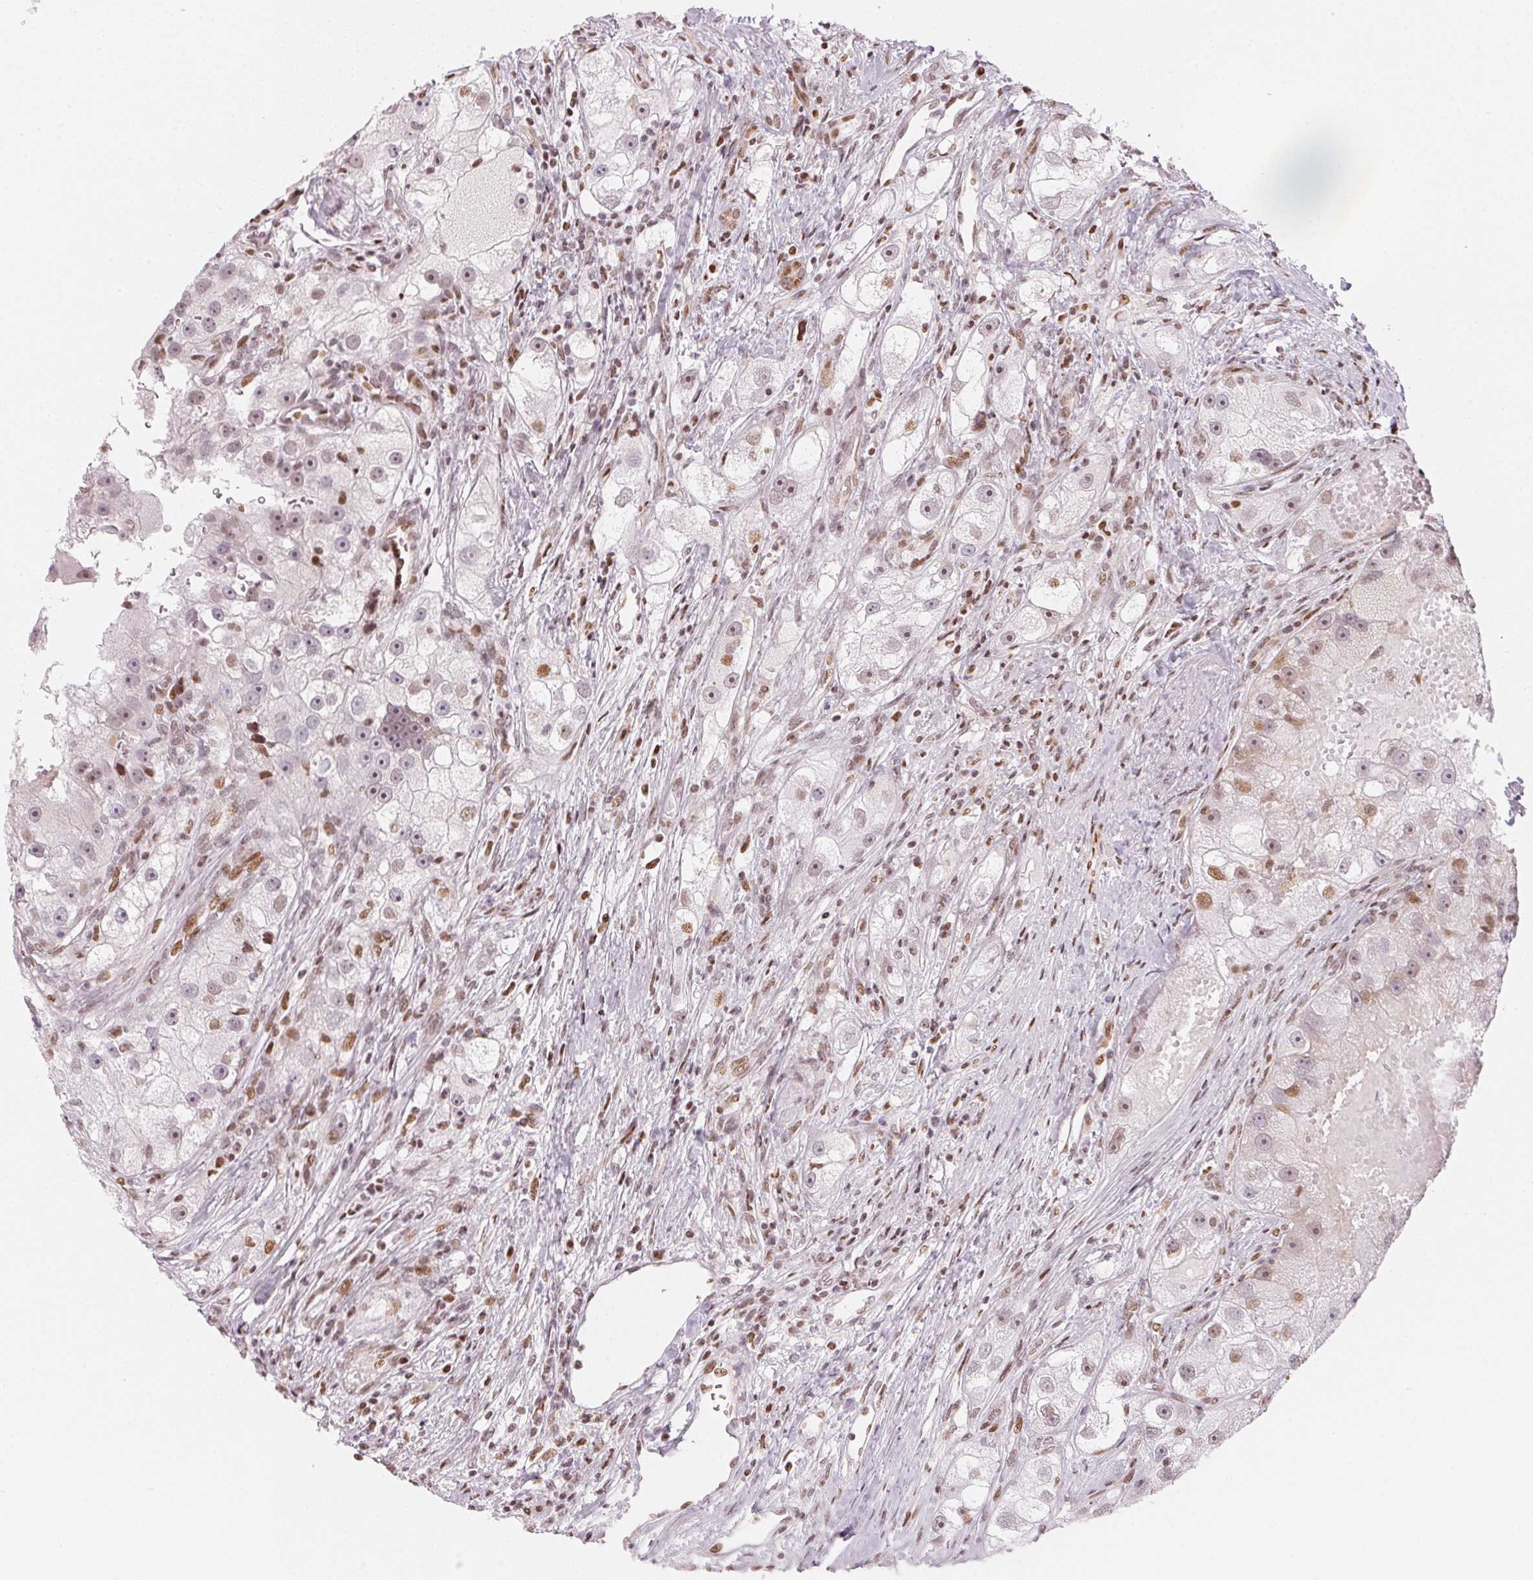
{"staining": {"intensity": "weak", "quantity": "25%-75%", "location": "nuclear"}, "tissue": "renal cancer", "cell_type": "Tumor cells", "image_type": "cancer", "snomed": [{"axis": "morphology", "description": "Adenocarcinoma, NOS"}, {"axis": "topography", "description": "Kidney"}], "caption": "This photomicrograph shows immunohistochemistry staining of renal cancer, with low weak nuclear positivity in approximately 25%-75% of tumor cells.", "gene": "KAT6A", "patient": {"sex": "male", "age": 63}}